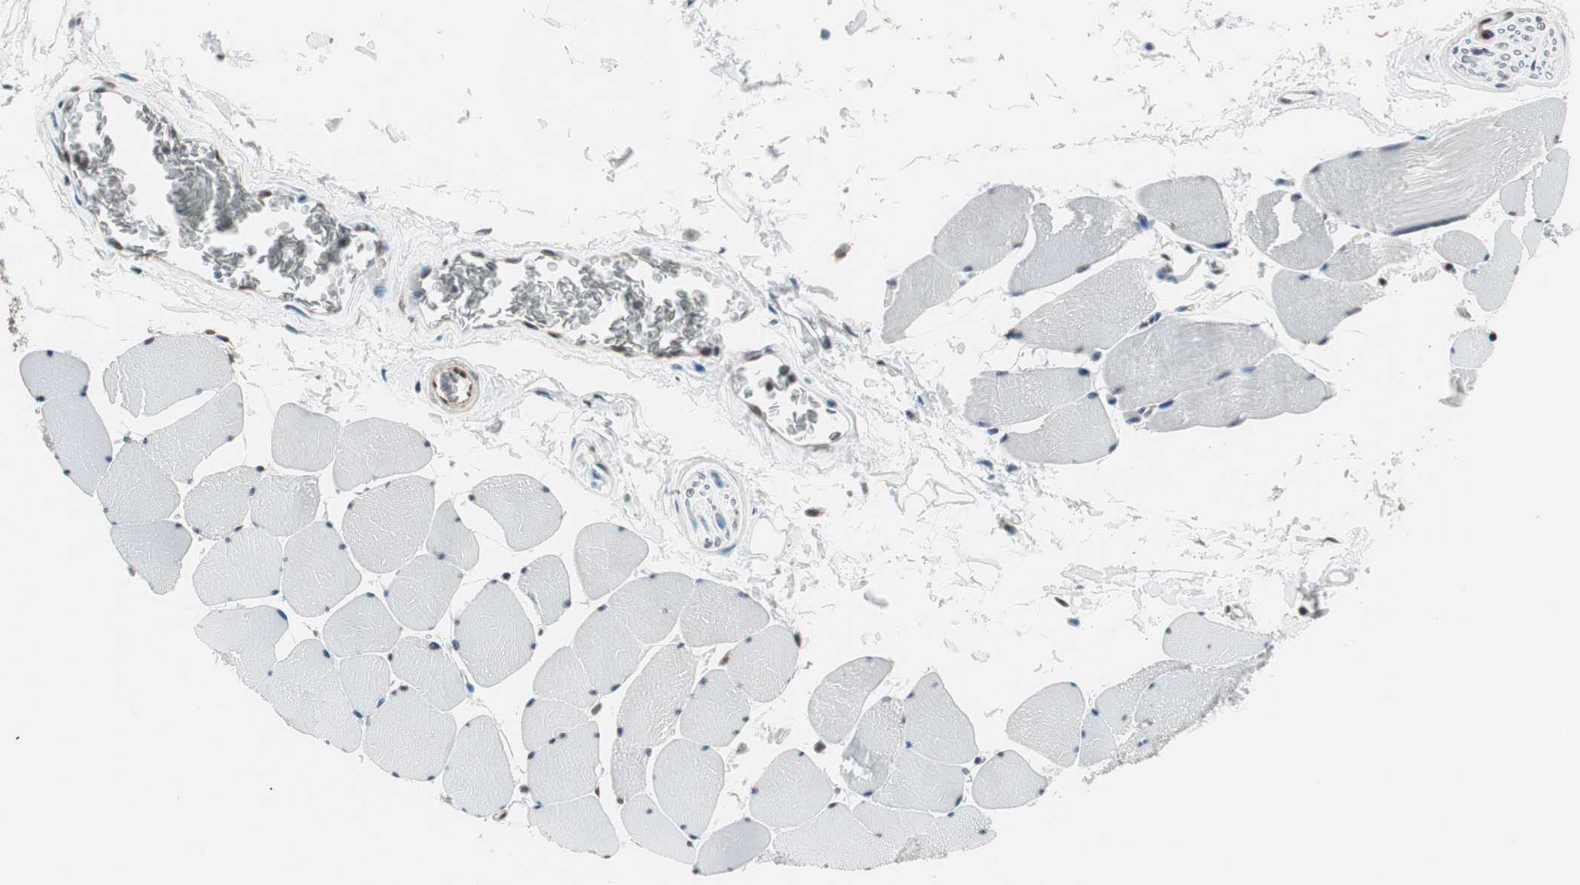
{"staining": {"intensity": "weak", "quantity": "25%-75%", "location": "nuclear"}, "tissue": "skeletal muscle", "cell_type": "Myocytes", "image_type": "normal", "snomed": [{"axis": "morphology", "description": "Normal tissue, NOS"}, {"axis": "topography", "description": "Skeletal muscle"}], "caption": "IHC of benign human skeletal muscle reveals low levels of weak nuclear expression in about 25%-75% of myocytes. (Brightfield microscopy of DAB IHC at high magnification).", "gene": "ZBTB17", "patient": {"sex": "male", "age": 62}}